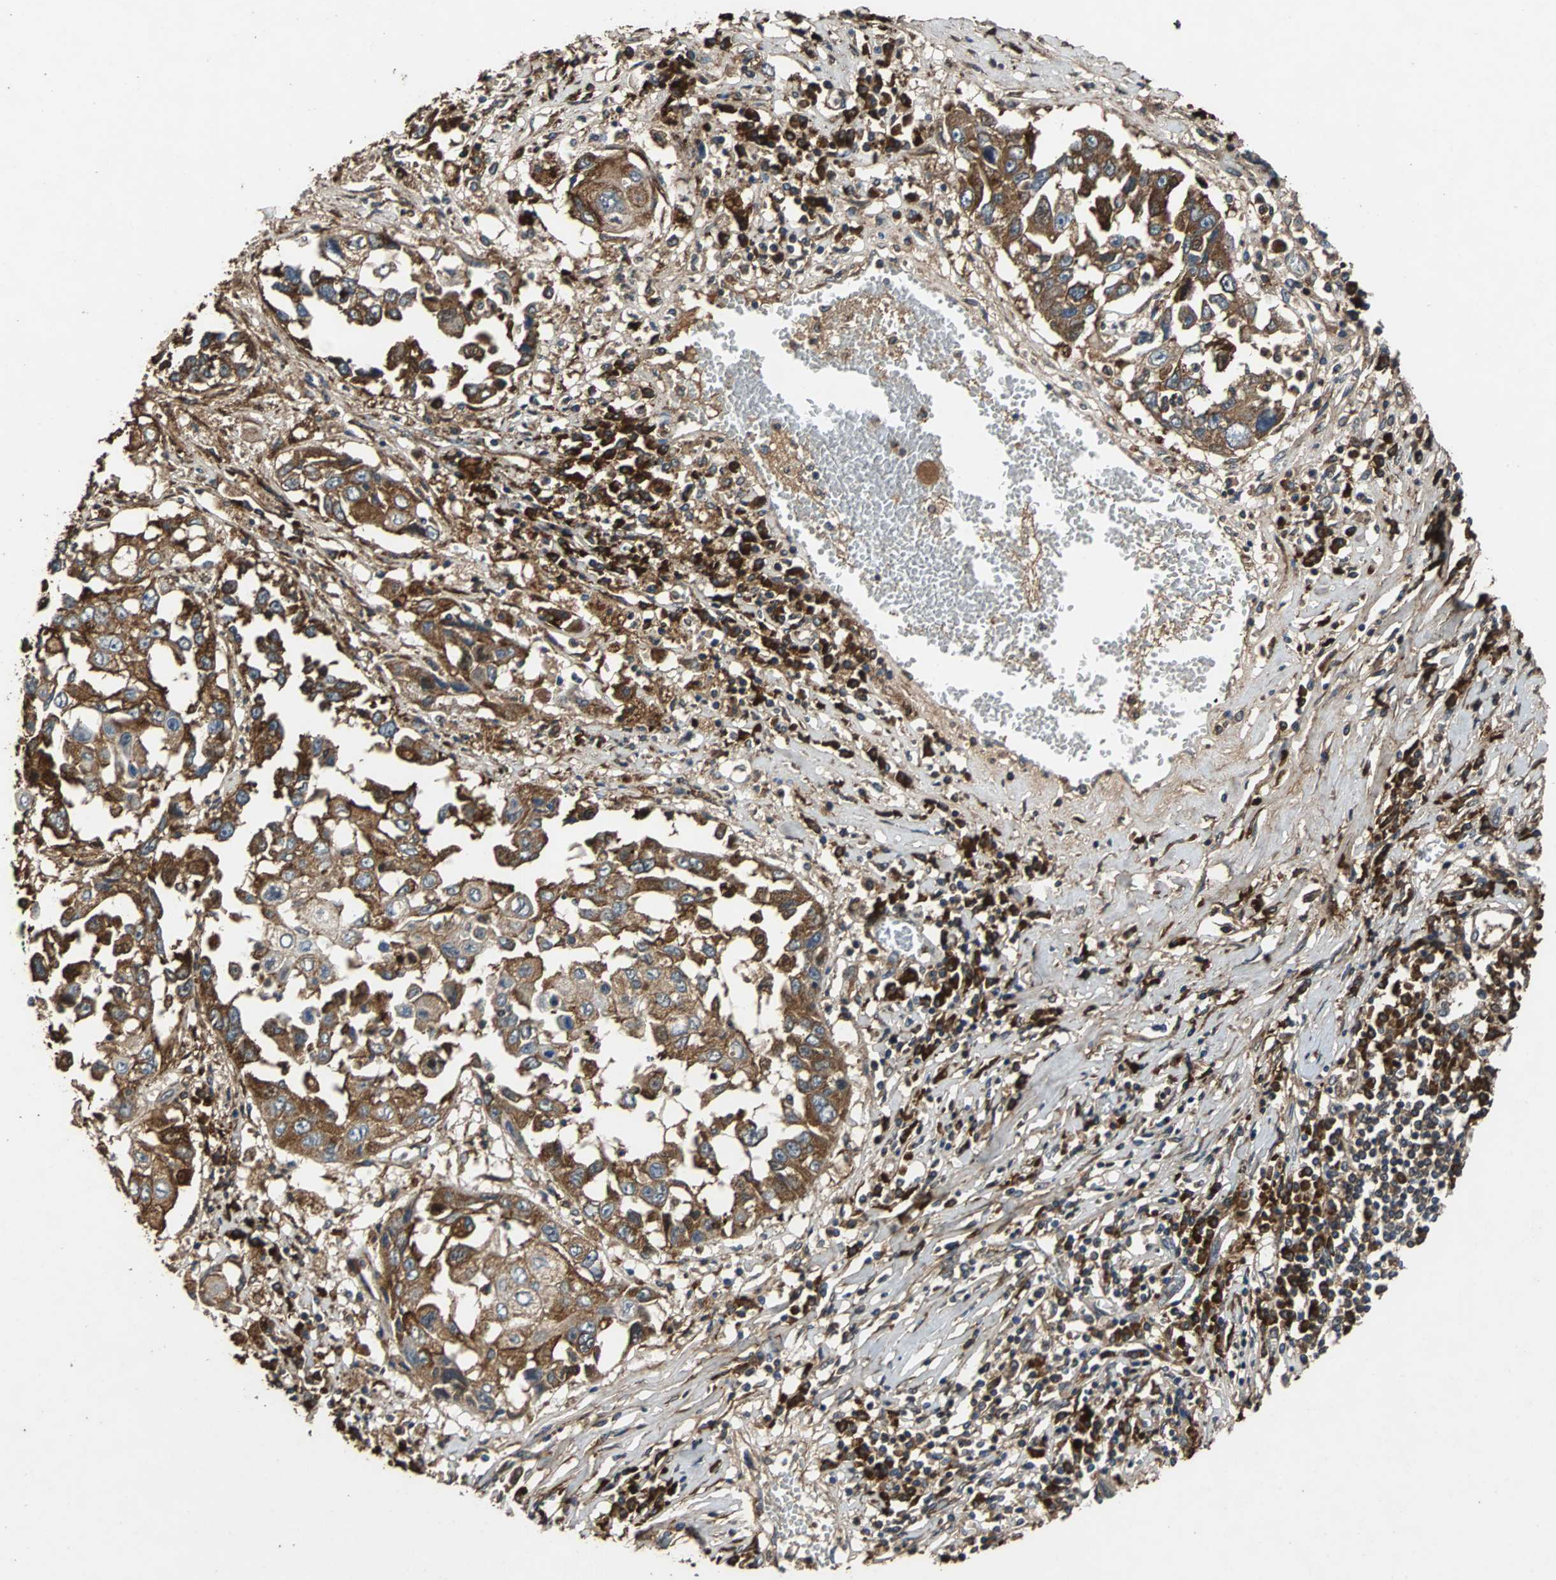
{"staining": {"intensity": "strong", "quantity": ">75%", "location": "cytoplasmic/membranous"}, "tissue": "lung cancer", "cell_type": "Tumor cells", "image_type": "cancer", "snomed": [{"axis": "morphology", "description": "Squamous cell carcinoma, NOS"}, {"axis": "topography", "description": "Lung"}], "caption": "Protein staining of lung cancer (squamous cell carcinoma) tissue reveals strong cytoplasmic/membranous staining in about >75% of tumor cells. (IHC, brightfield microscopy, high magnification).", "gene": "NAA10", "patient": {"sex": "male", "age": 71}}